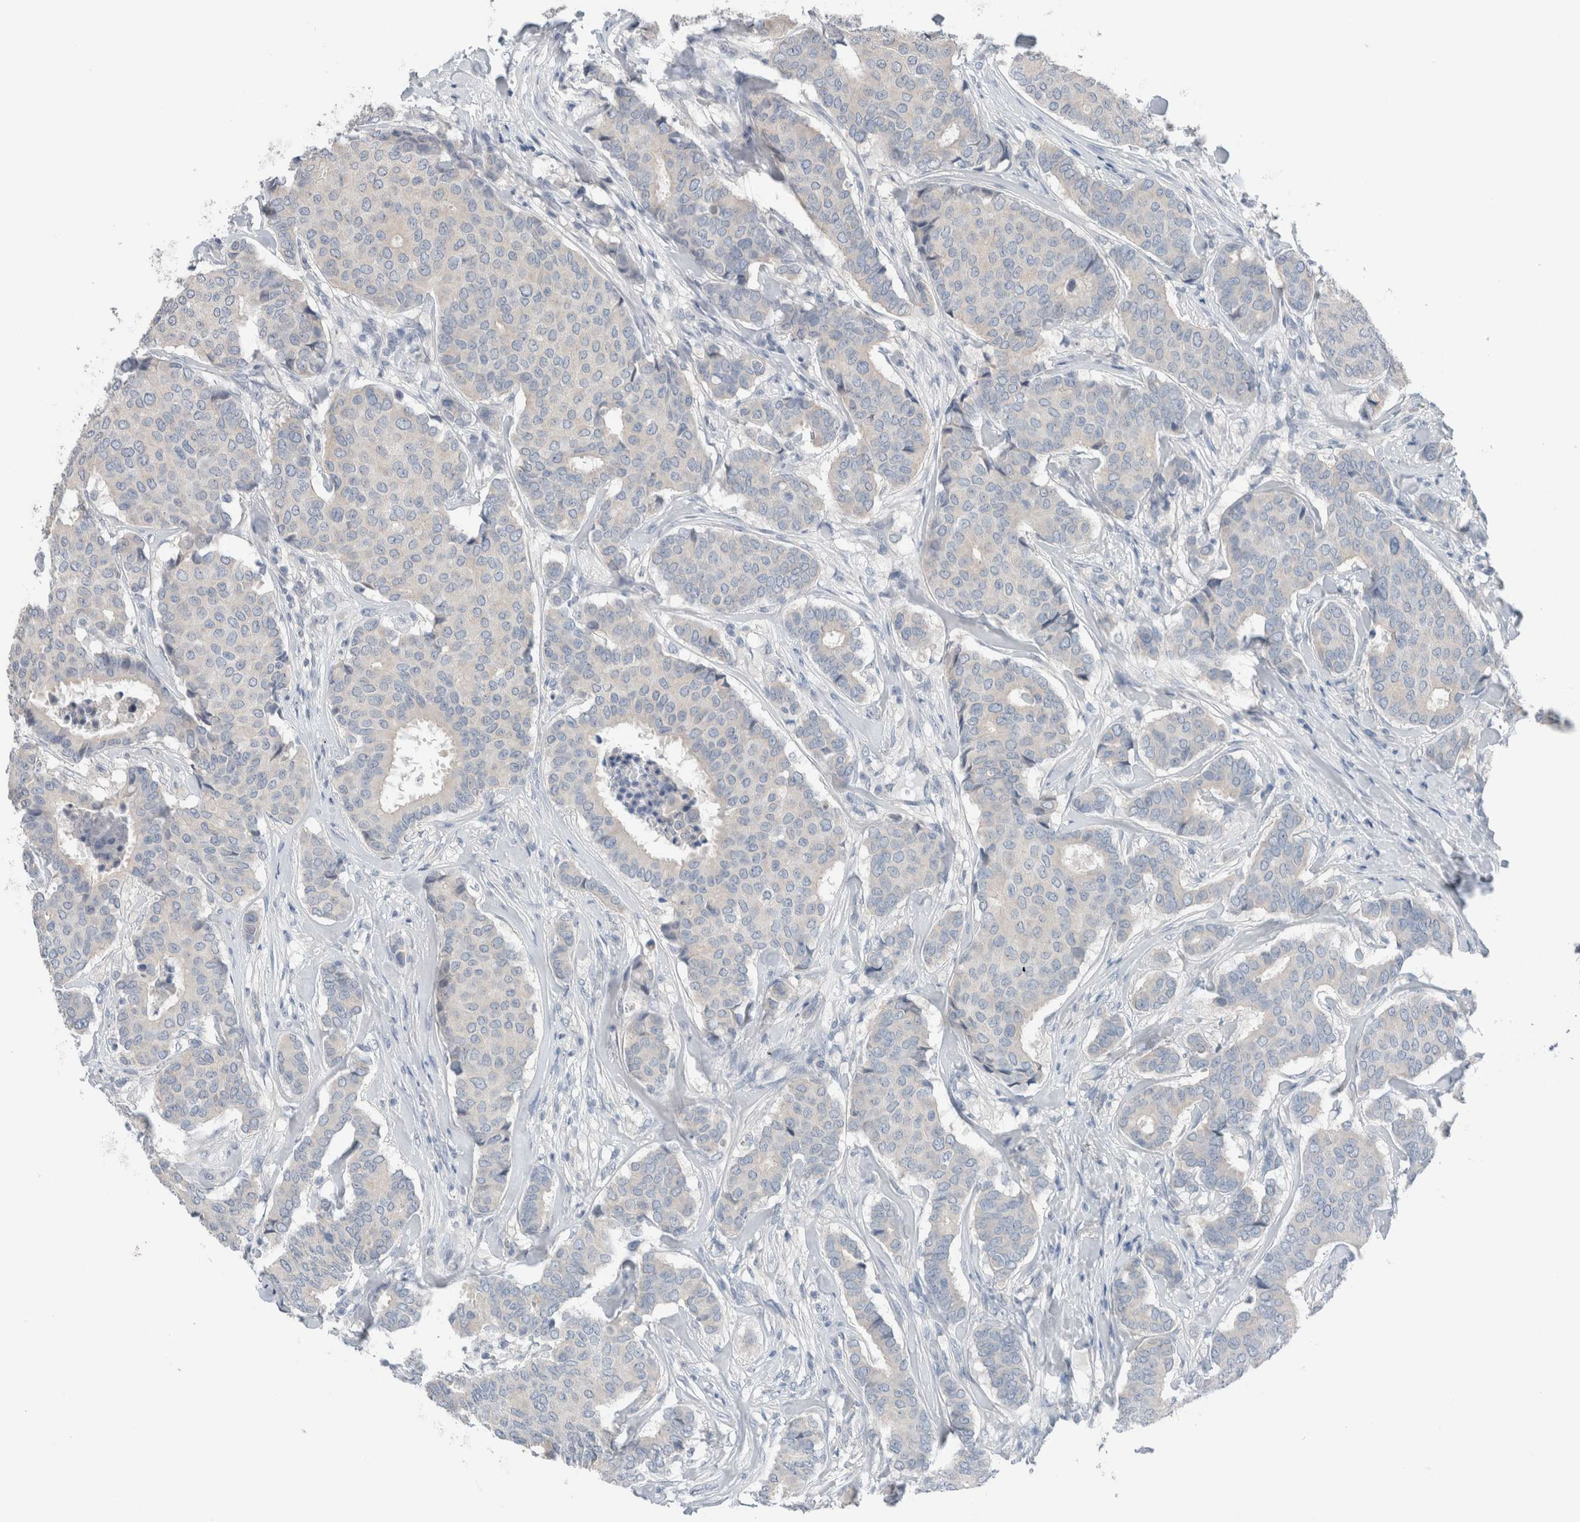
{"staining": {"intensity": "negative", "quantity": "none", "location": "none"}, "tissue": "breast cancer", "cell_type": "Tumor cells", "image_type": "cancer", "snomed": [{"axis": "morphology", "description": "Duct carcinoma"}, {"axis": "topography", "description": "Breast"}], "caption": "Tumor cells are negative for brown protein staining in breast cancer (invasive ductal carcinoma).", "gene": "DUOX1", "patient": {"sex": "female", "age": 75}}